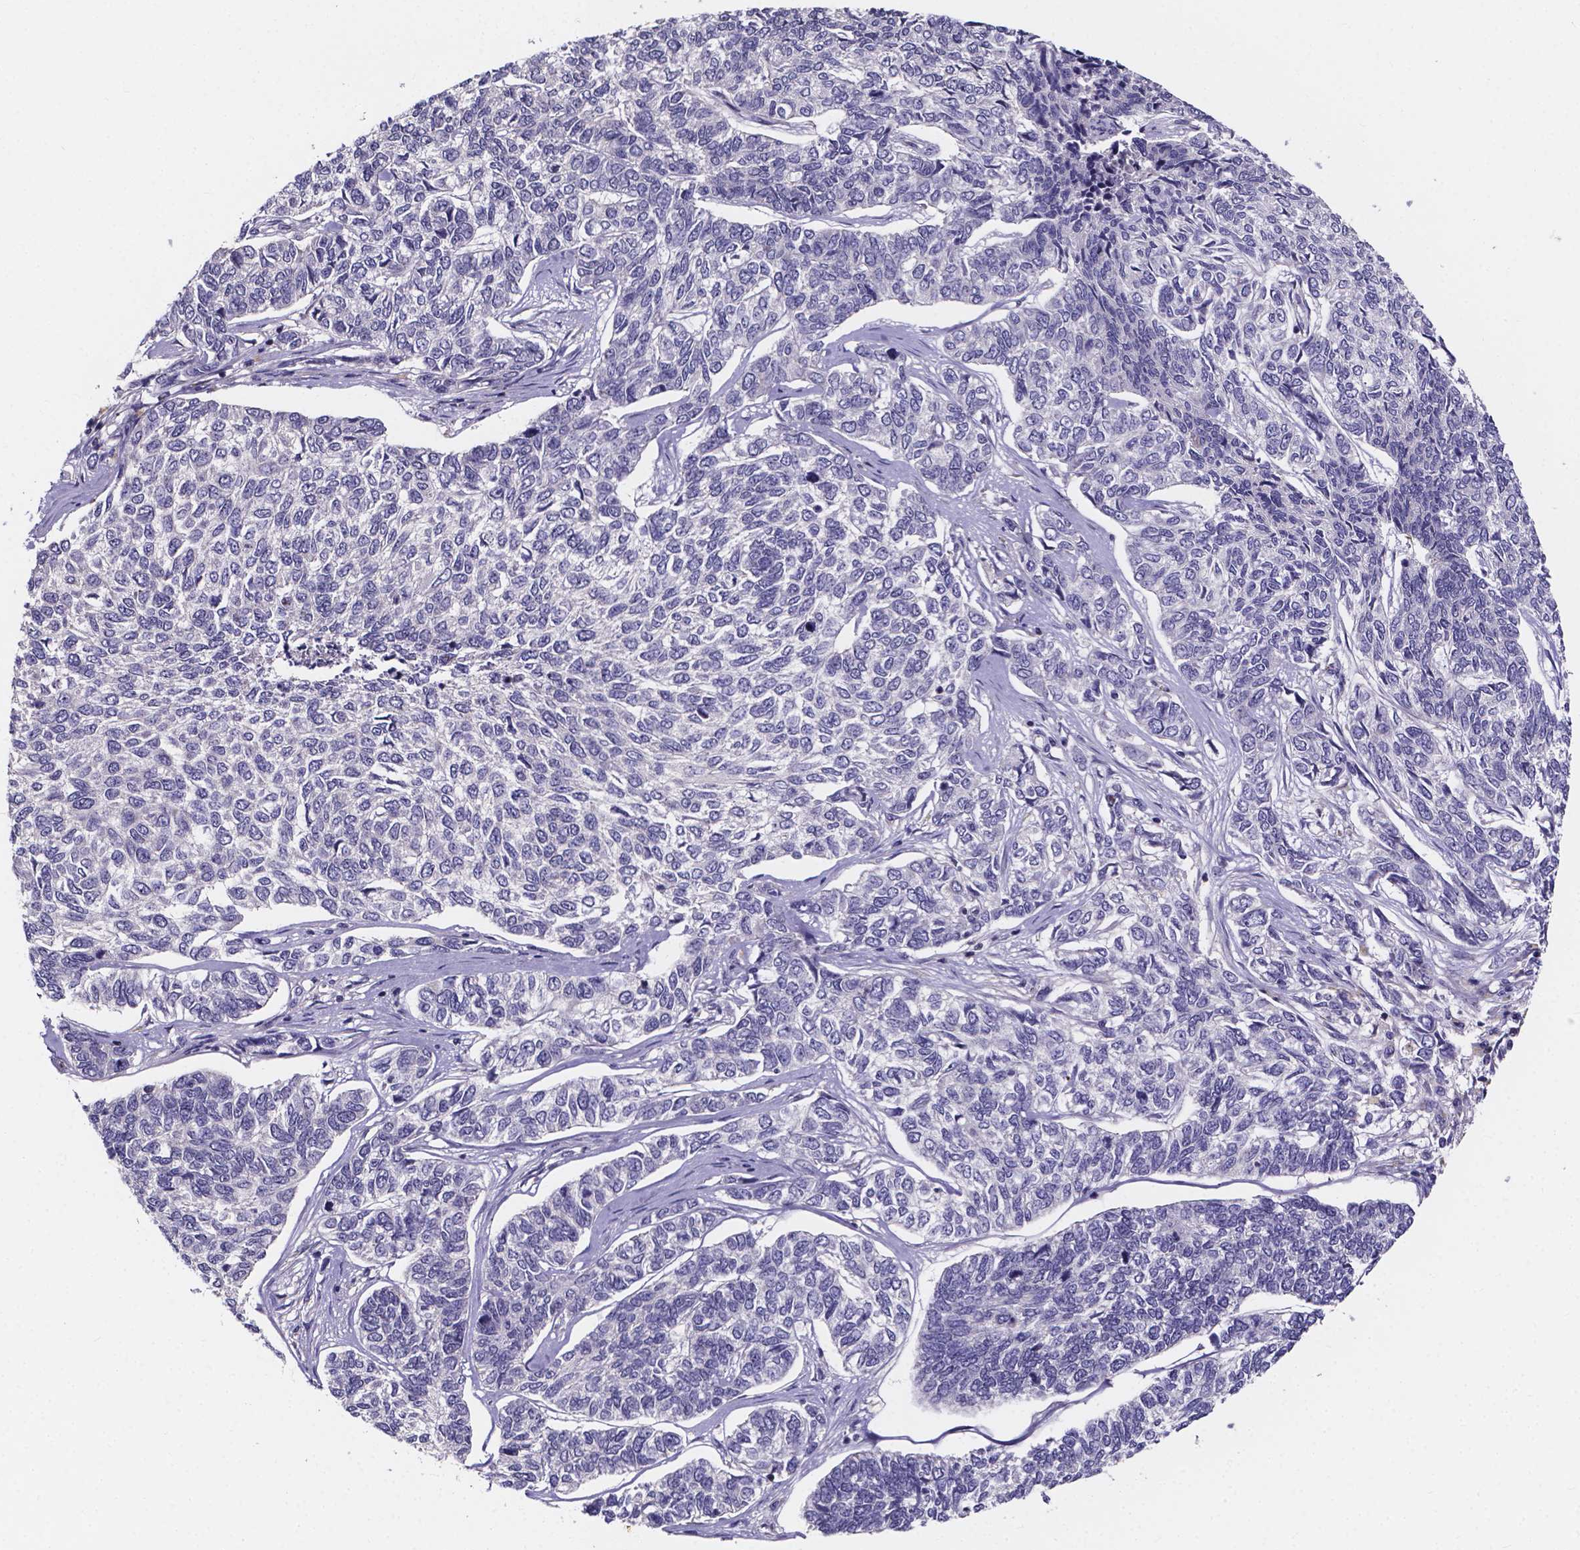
{"staining": {"intensity": "negative", "quantity": "none", "location": "none"}, "tissue": "skin cancer", "cell_type": "Tumor cells", "image_type": "cancer", "snomed": [{"axis": "morphology", "description": "Basal cell carcinoma"}, {"axis": "topography", "description": "Skin"}], "caption": "DAB immunohistochemical staining of human skin basal cell carcinoma displays no significant expression in tumor cells.", "gene": "THEMIS", "patient": {"sex": "female", "age": 65}}